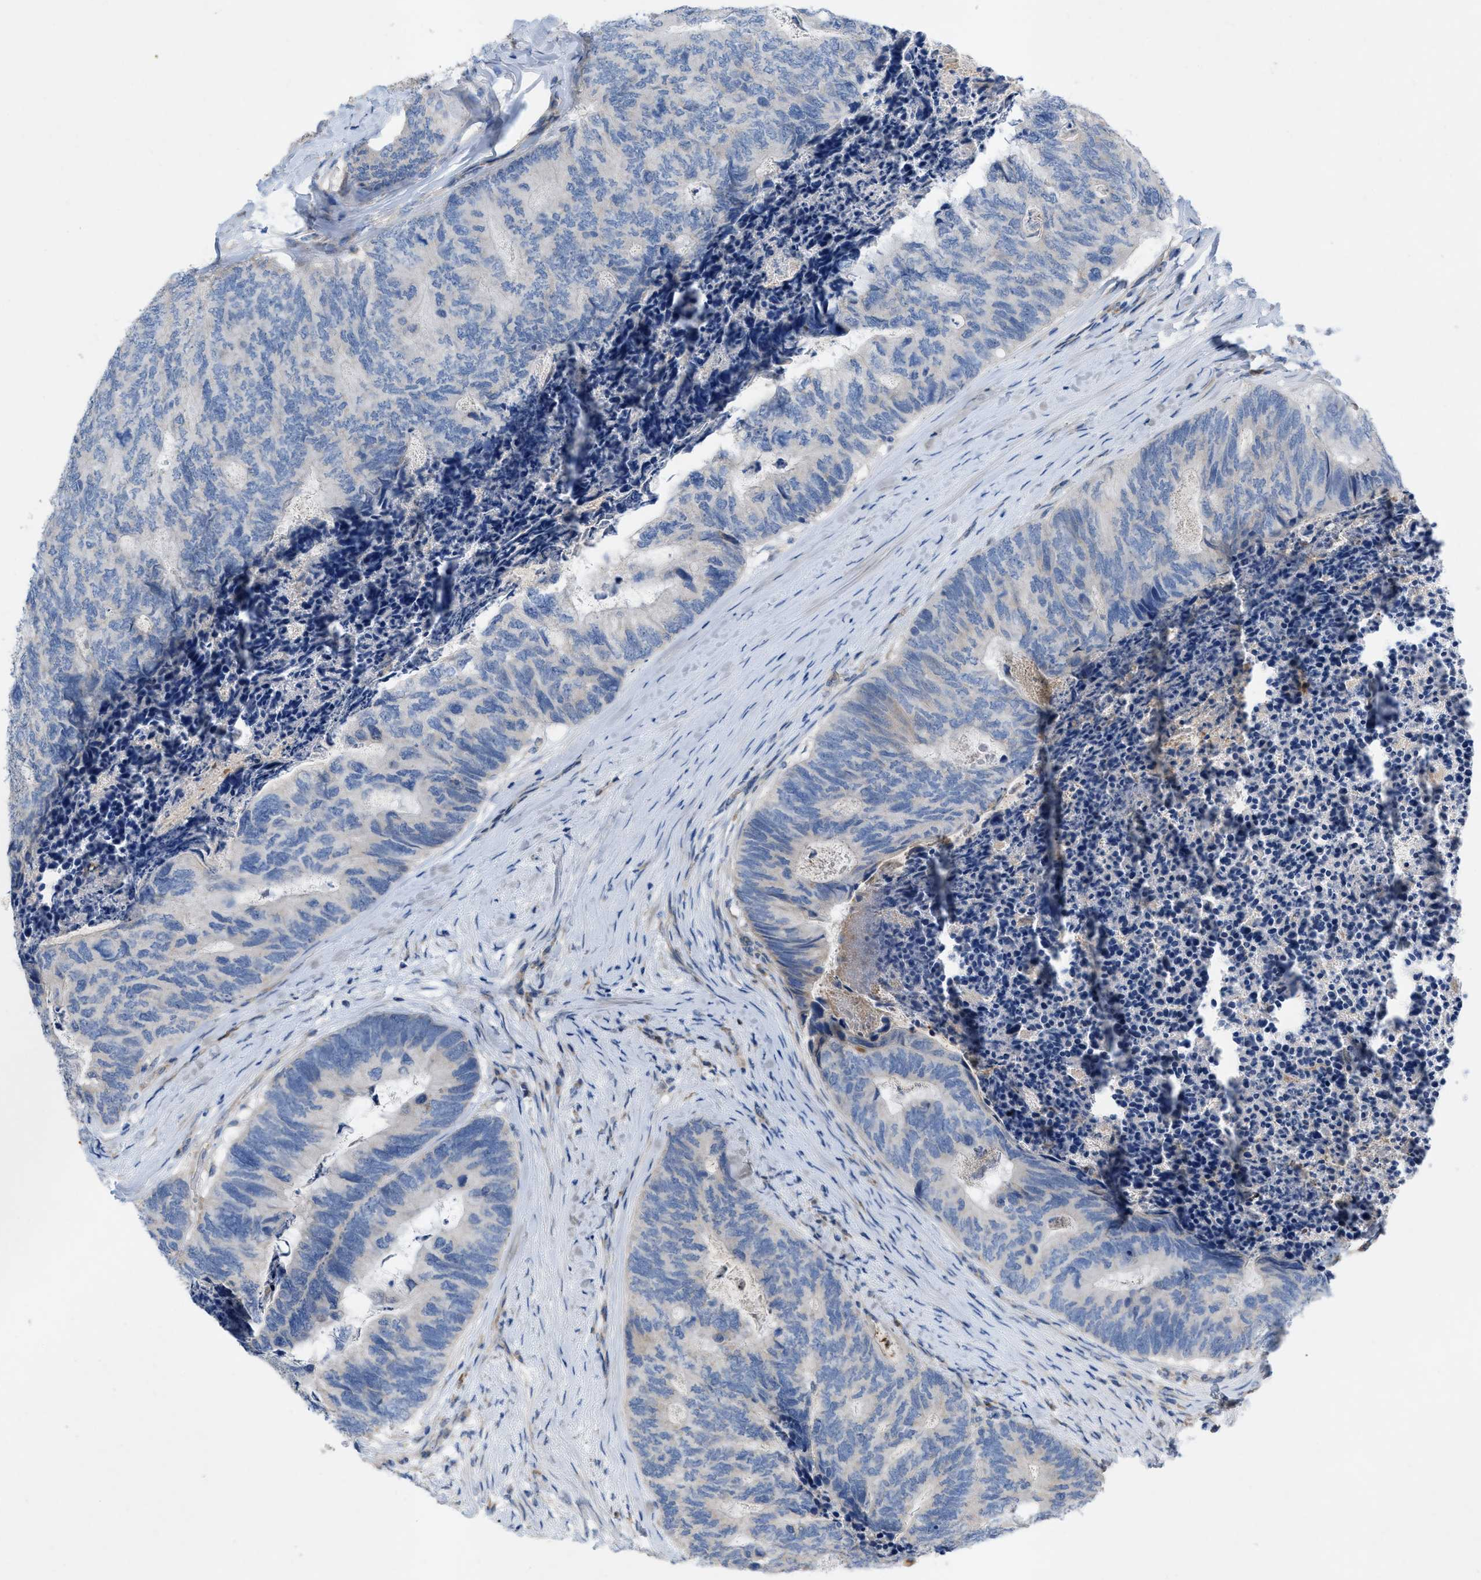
{"staining": {"intensity": "negative", "quantity": "none", "location": "none"}, "tissue": "colorectal cancer", "cell_type": "Tumor cells", "image_type": "cancer", "snomed": [{"axis": "morphology", "description": "Adenocarcinoma, NOS"}, {"axis": "topography", "description": "Colon"}], "caption": "Tumor cells show no significant expression in adenocarcinoma (colorectal). Brightfield microscopy of immunohistochemistry (IHC) stained with DAB (brown) and hematoxylin (blue), captured at high magnification.", "gene": "PLPPR5", "patient": {"sex": "female", "age": 67}}